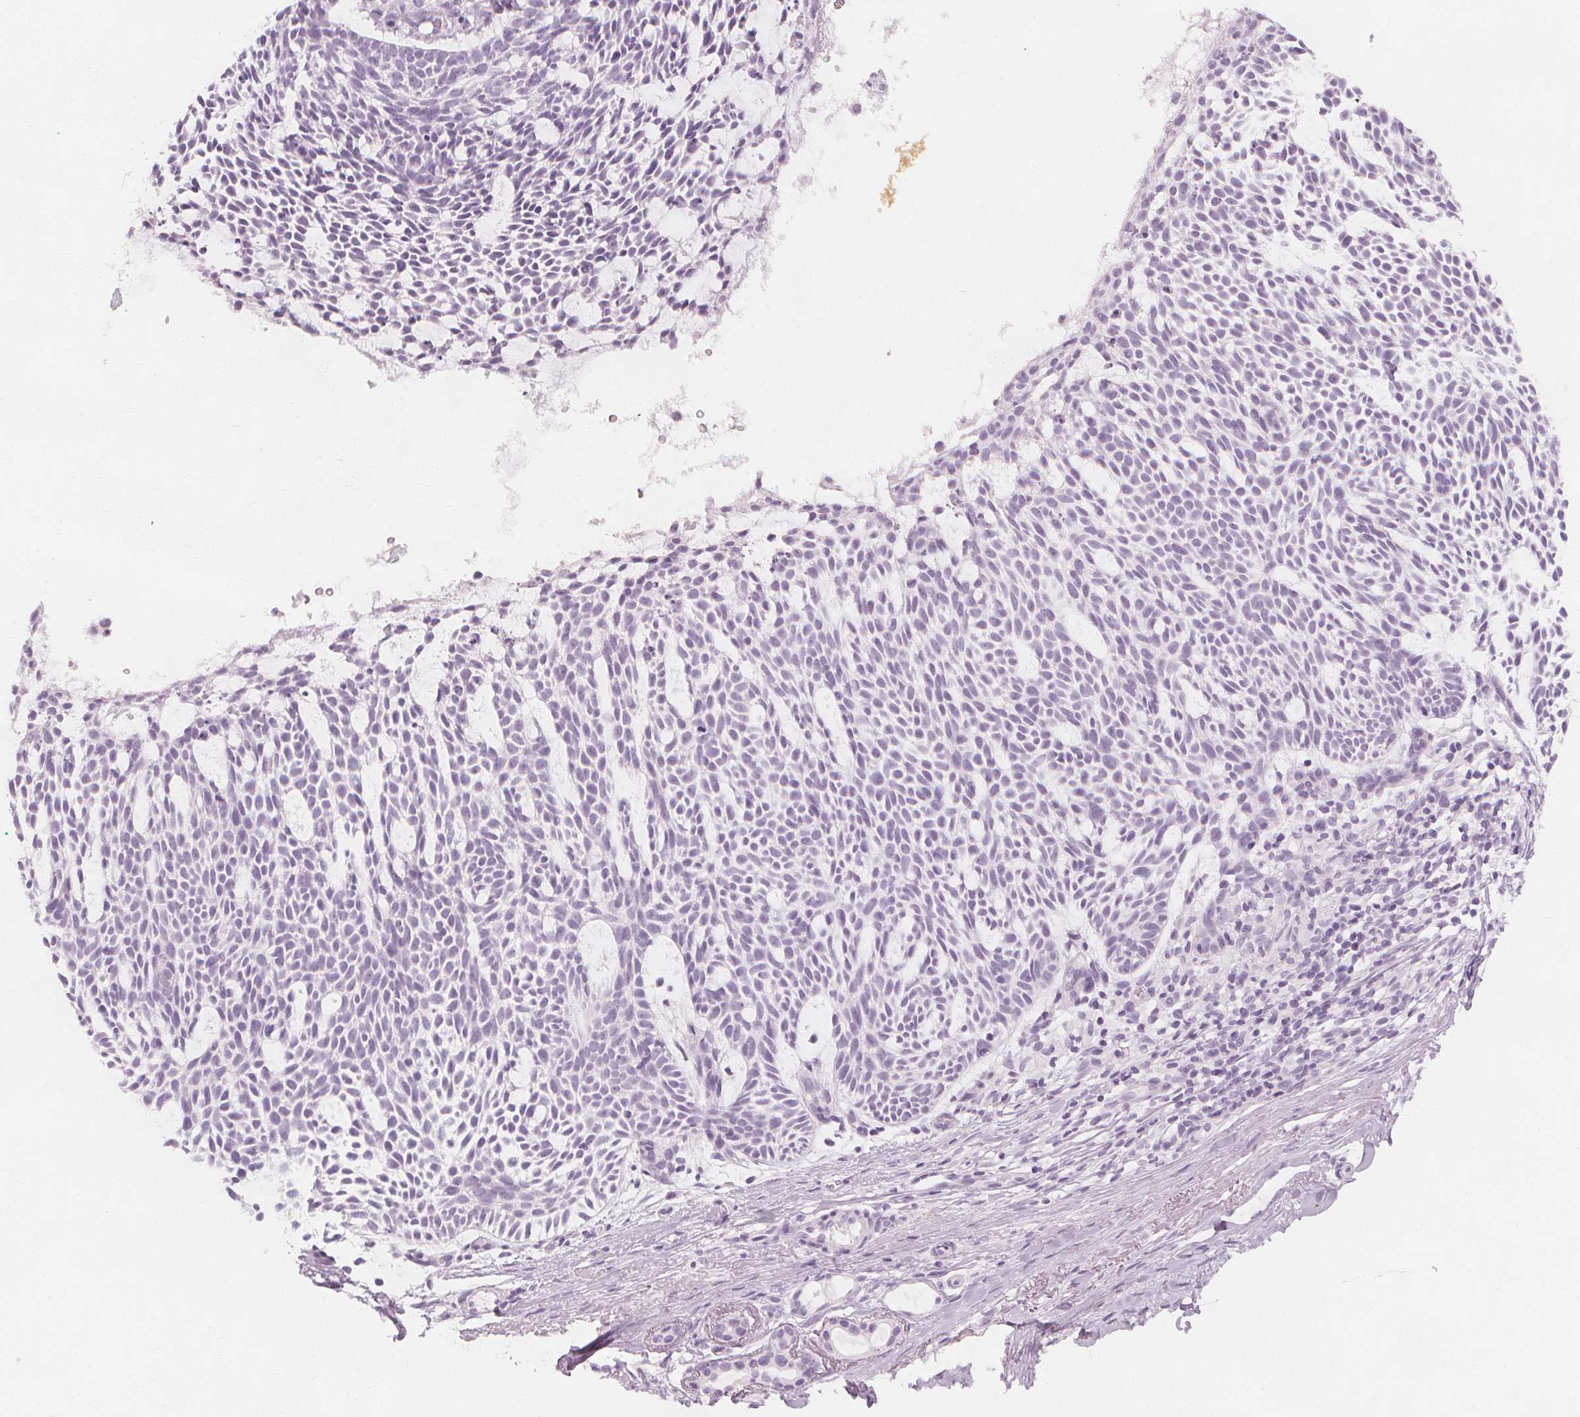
{"staining": {"intensity": "negative", "quantity": "none", "location": "none"}, "tissue": "skin cancer", "cell_type": "Tumor cells", "image_type": "cancer", "snomed": [{"axis": "morphology", "description": "Basal cell carcinoma"}, {"axis": "topography", "description": "Skin"}], "caption": "Human skin cancer stained for a protein using immunohistochemistry (IHC) demonstrates no positivity in tumor cells.", "gene": "TFF1", "patient": {"sex": "male", "age": 83}}